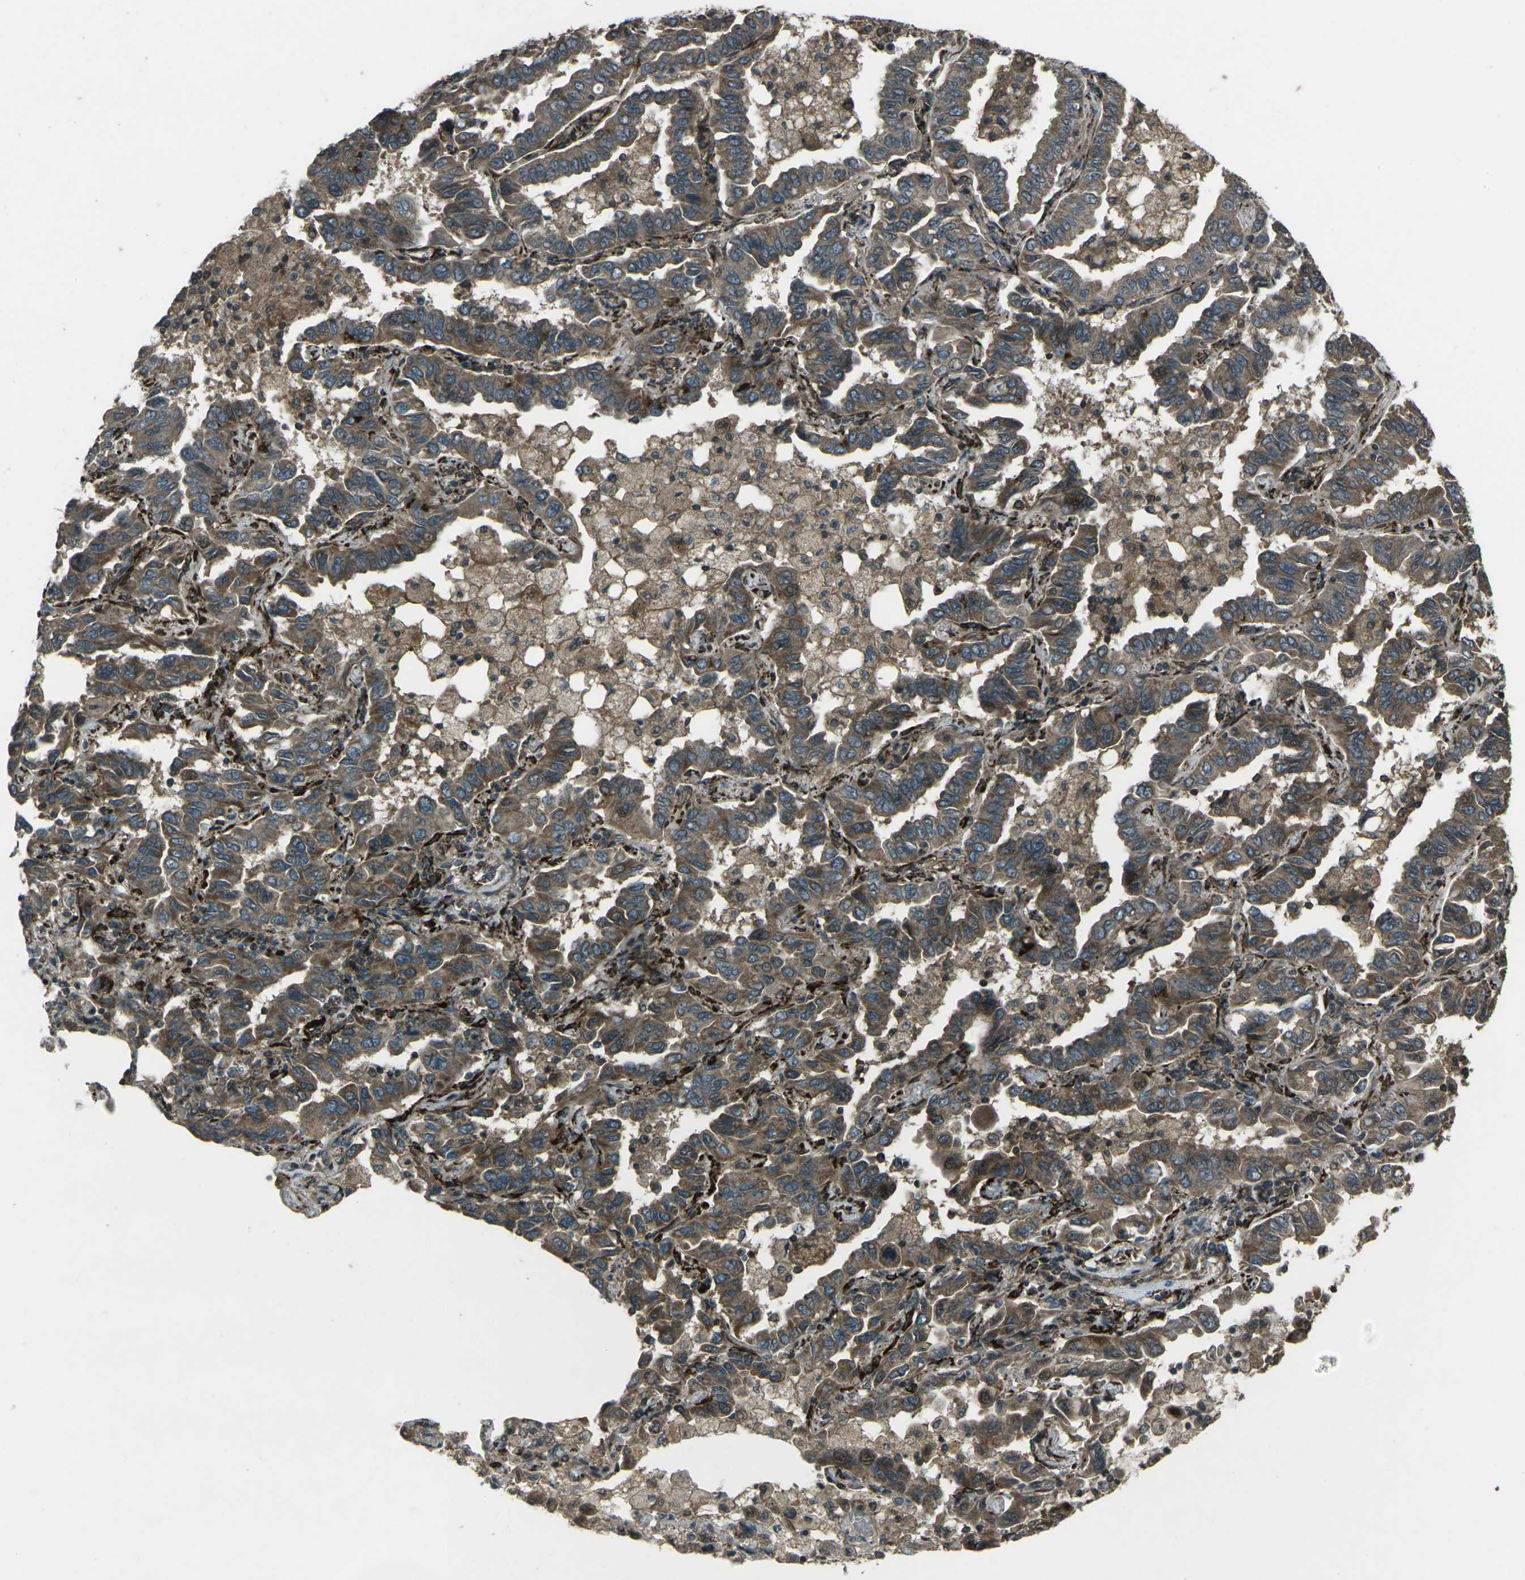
{"staining": {"intensity": "moderate", "quantity": ">75%", "location": "cytoplasmic/membranous"}, "tissue": "lung cancer", "cell_type": "Tumor cells", "image_type": "cancer", "snomed": [{"axis": "morphology", "description": "Adenocarcinoma, NOS"}, {"axis": "topography", "description": "Lung"}], "caption": "A brown stain highlights moderate cytoplasmic/membranous staining of a protein in lung cancer tumor cells.", "gene": "LSMEM1", "patient": {"sex": "male", "age": 64}}